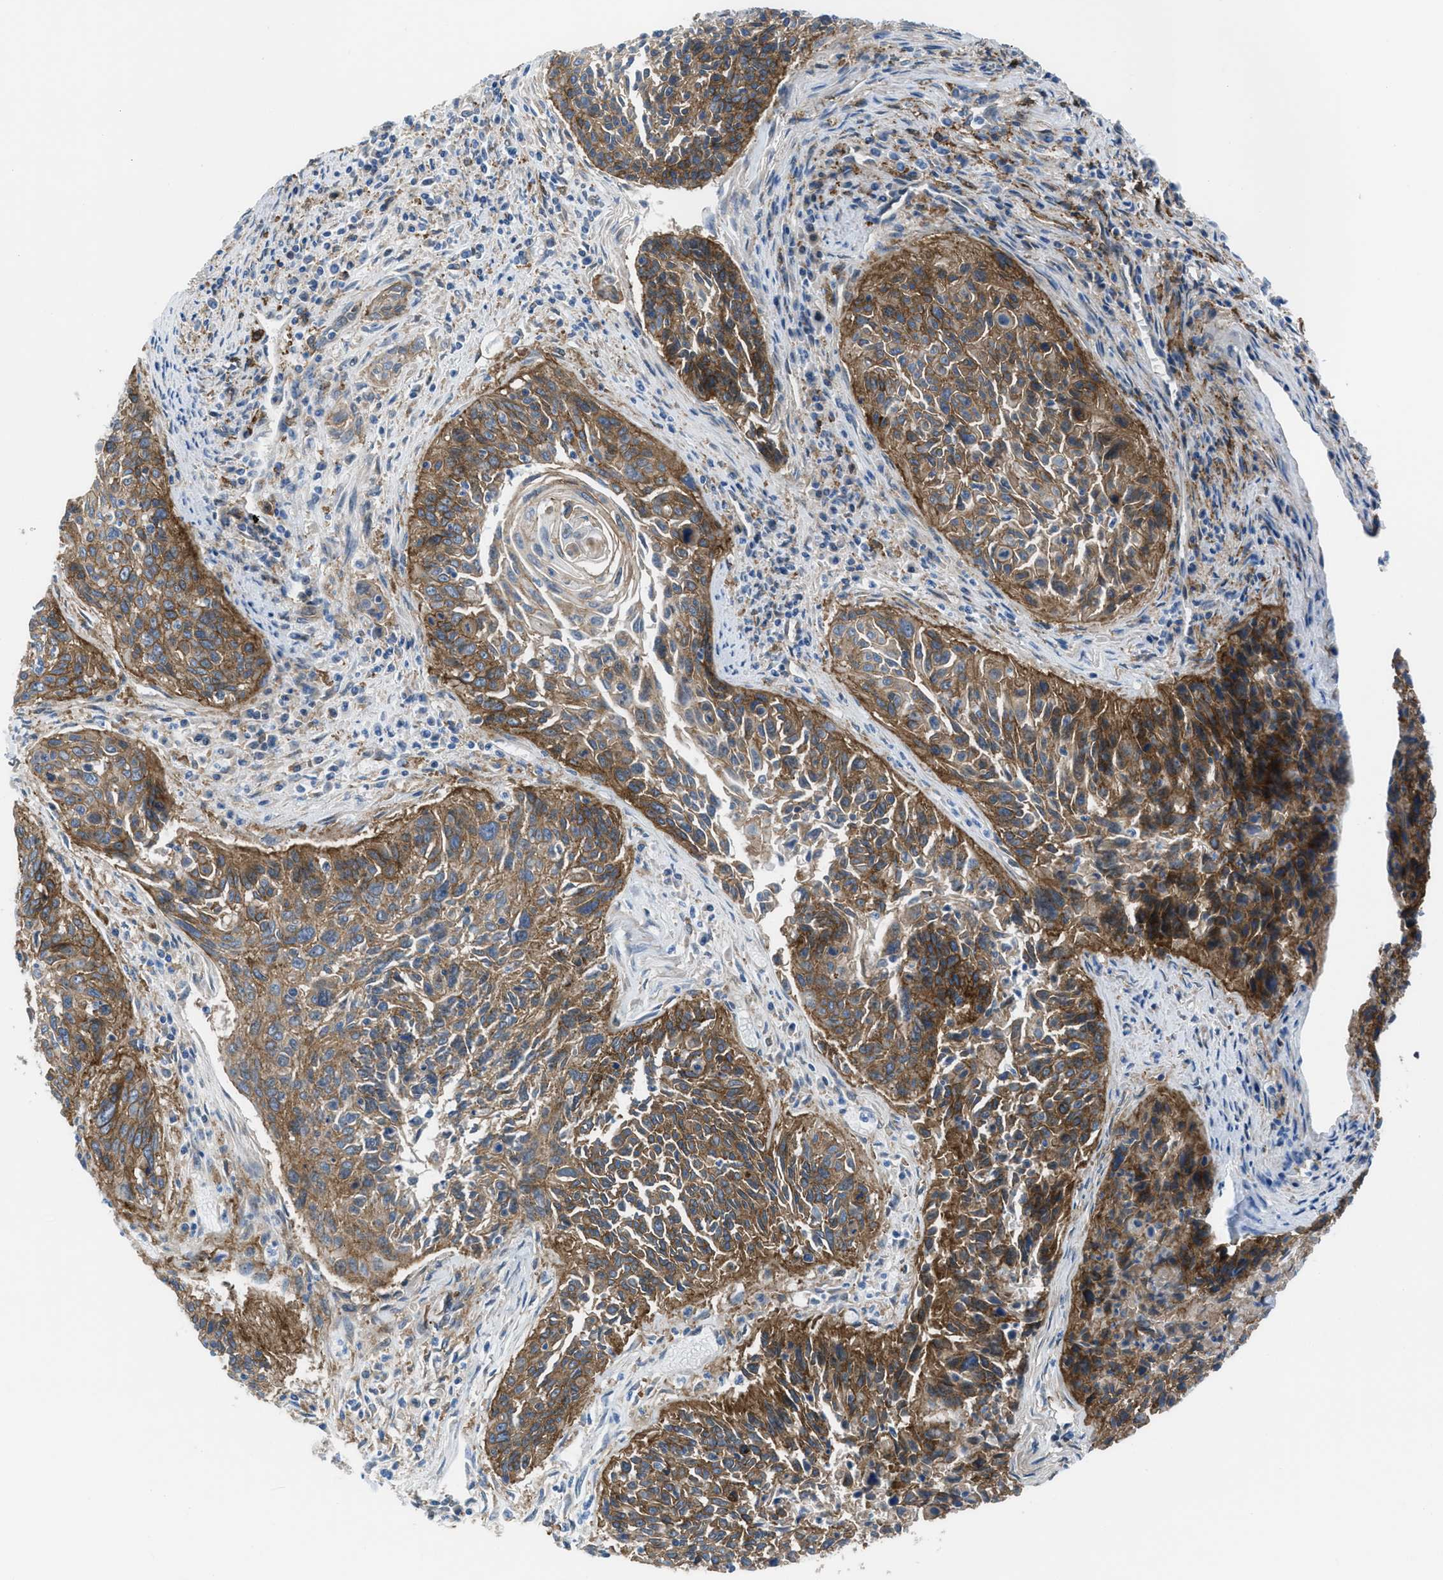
{"staining": {"intensity": "strong", "quantity": ">75%", "location": "cytoplasmic/membranous"}, "tissue": "cervical cancer", "cell_type": "Tumor cells", "image_type": "cancer", "snomed": [{"axis": "morphology", "description": "Squamous cell carcinoma, NOS"}, {"axis": "topography", "description": "Cervix"}], "caption": "Tumor cells exhibit strong cytoplasmic/membranous expression in about >75% of cells in cervical cancer (squamous cell carcinoma).", "gene": "EGFR", "patient": {"sex": "female", "age": 55}}